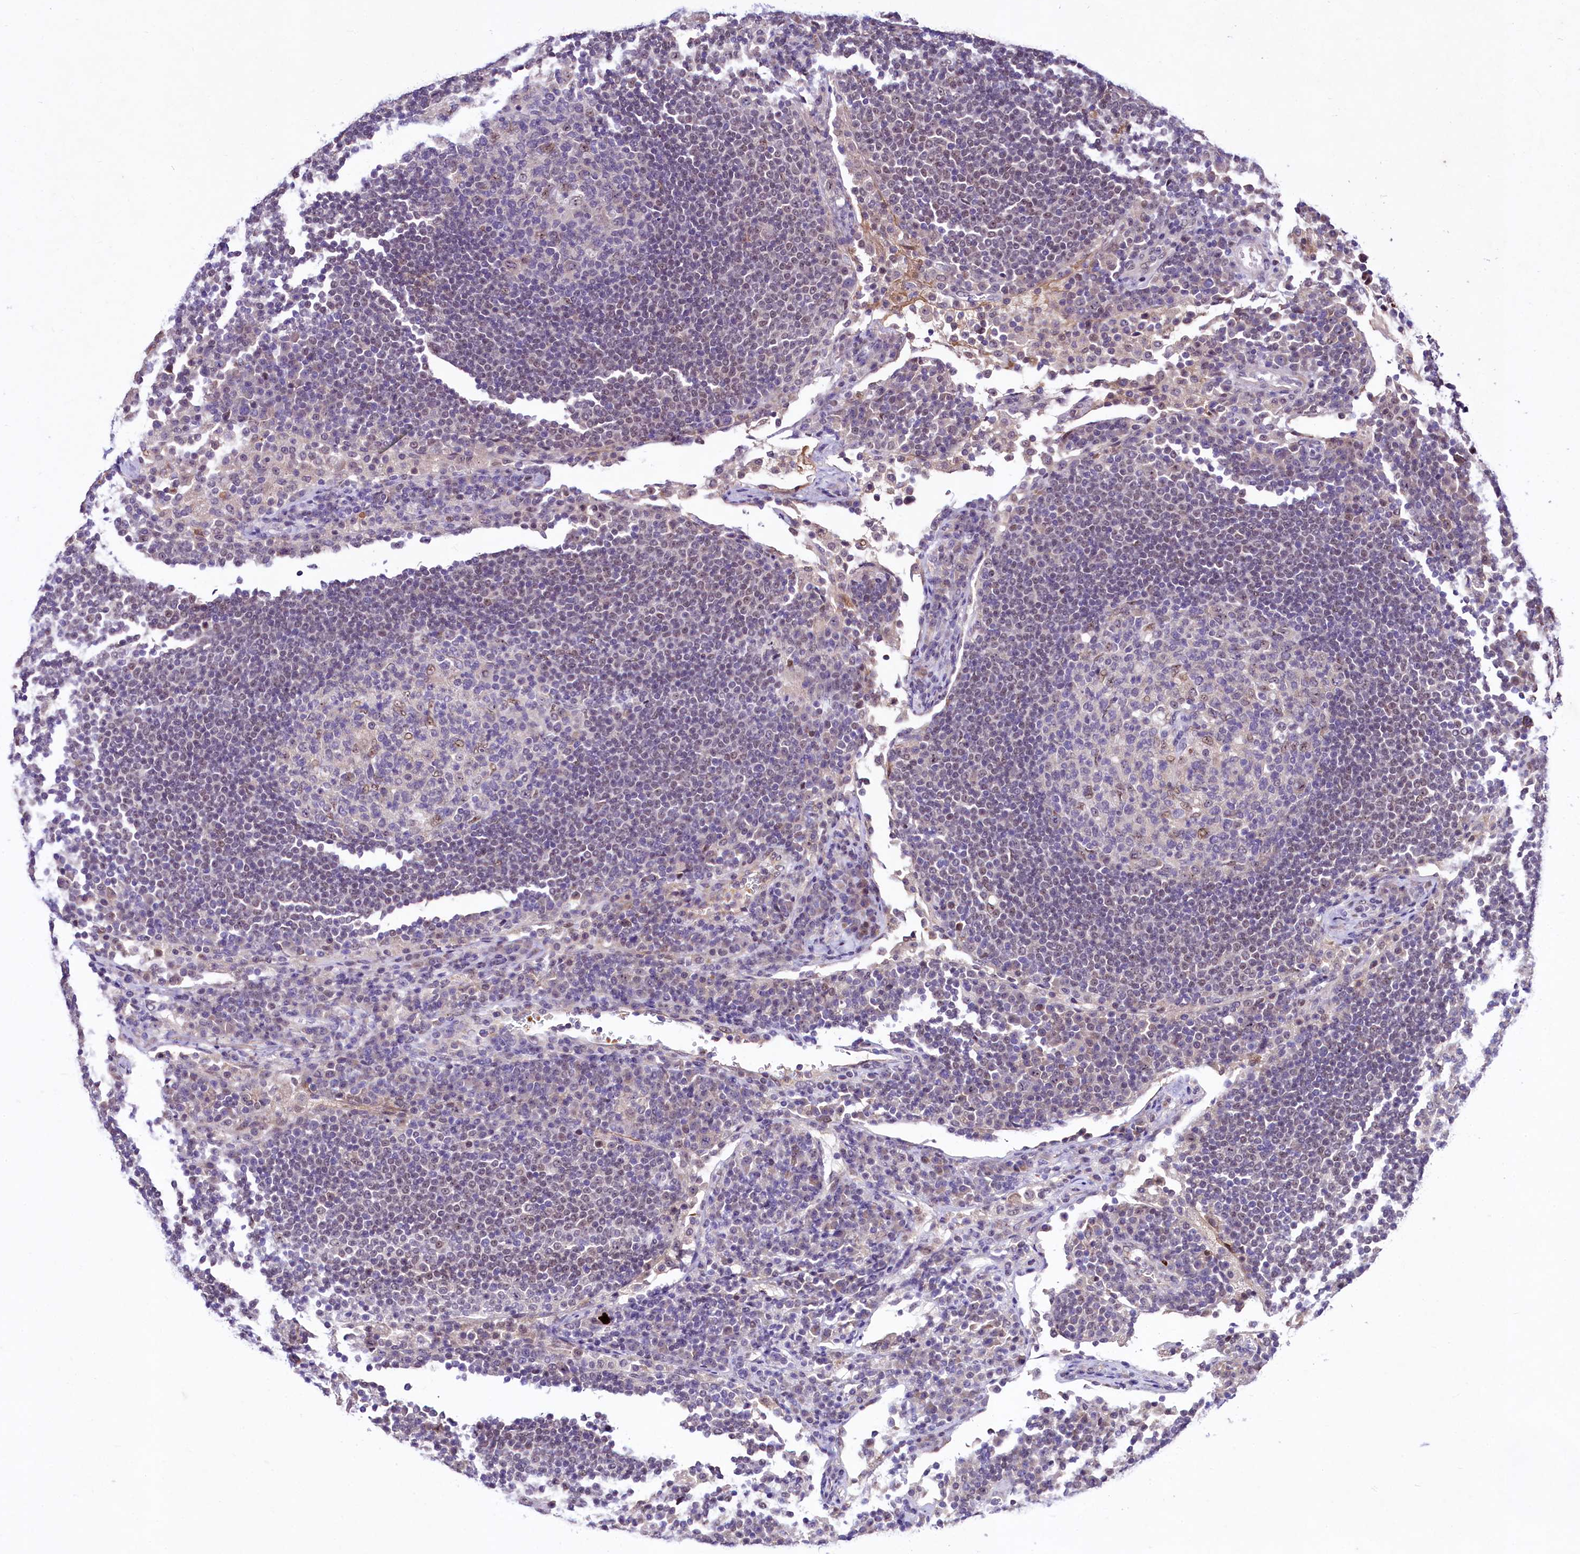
{"staining": {"intensity": "moderate", "quantity": "<25%", "location": "nuclear"}, "tissue": "lymph node", "cell_type": "Germinal center cells", "image_type": "normal", "snomed": [{"axis": "morphology", "description": "Normal tissue, NOS"}, {"axis": "topography", "description": "Lymph node"}], "caption": "IHC of unremarkable human lymph node reveals low levels of moderate nuclear positivity in about <25% of germinal center cells. The staining was performed using DAB to visualize the protein expression in brown, while the nuclei were stained in blue with hematoxylin (Magnification: 20x).", "gene": "LEUTX", "patient": {"sex": "female", "age": 53}}